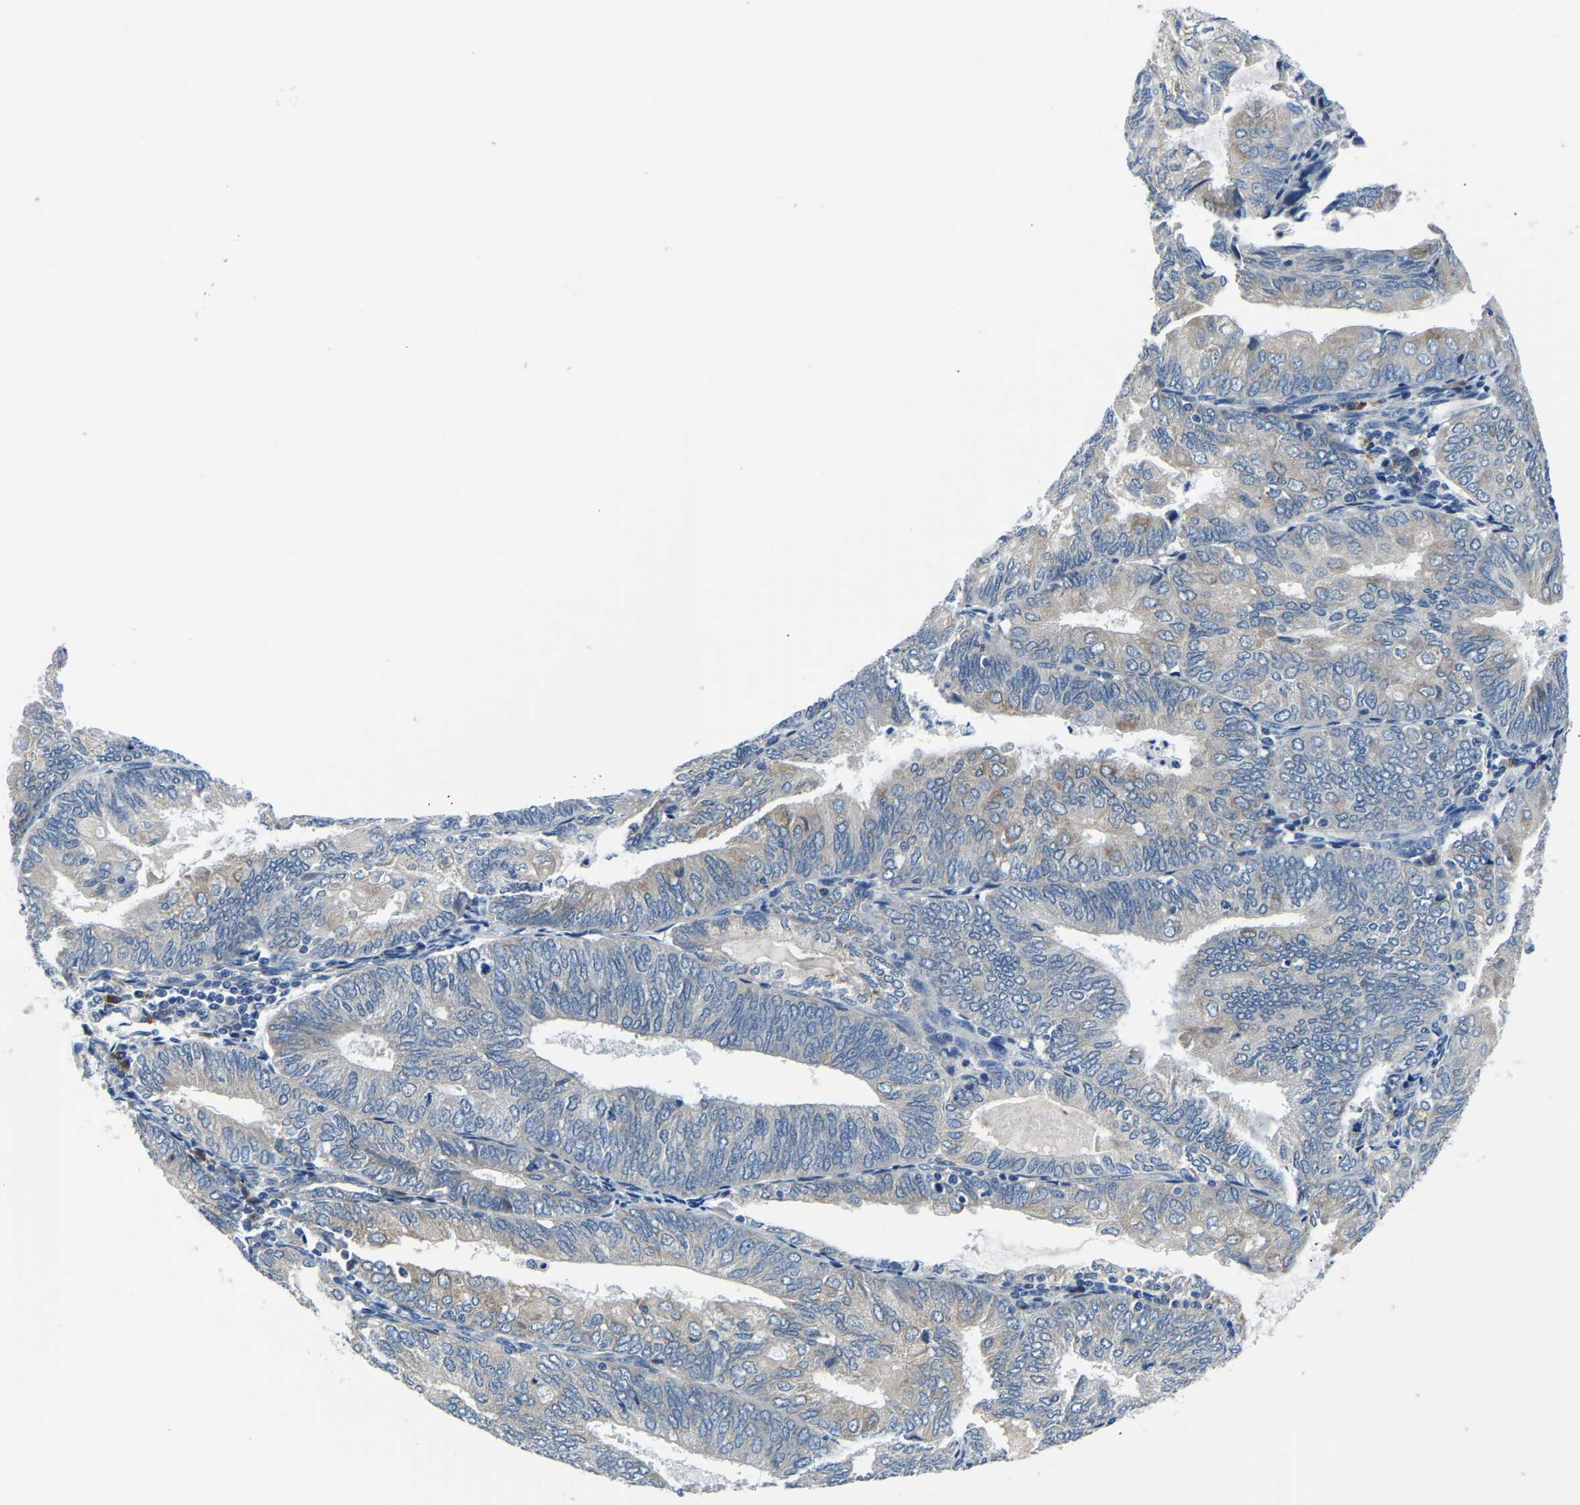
{"staining": {"intensity": "negative", "quantity": "none", "location": "none"}, "tissue": "endometrial cancer", "cell_type": "Tumor cells", "image_type": "cancer", "snomed": [{"axis": "morphology", "description": "Adenocarcinoma, NOS"}, {"axis": "topography", "description": "Endometrium"}], "caption": "Micrograph shows no significant protein staining in tumor cells of endometrial cancer (adenocarcinoma).", "gene": "LIAS", "patient": {"sex": "female", "age": 81}}